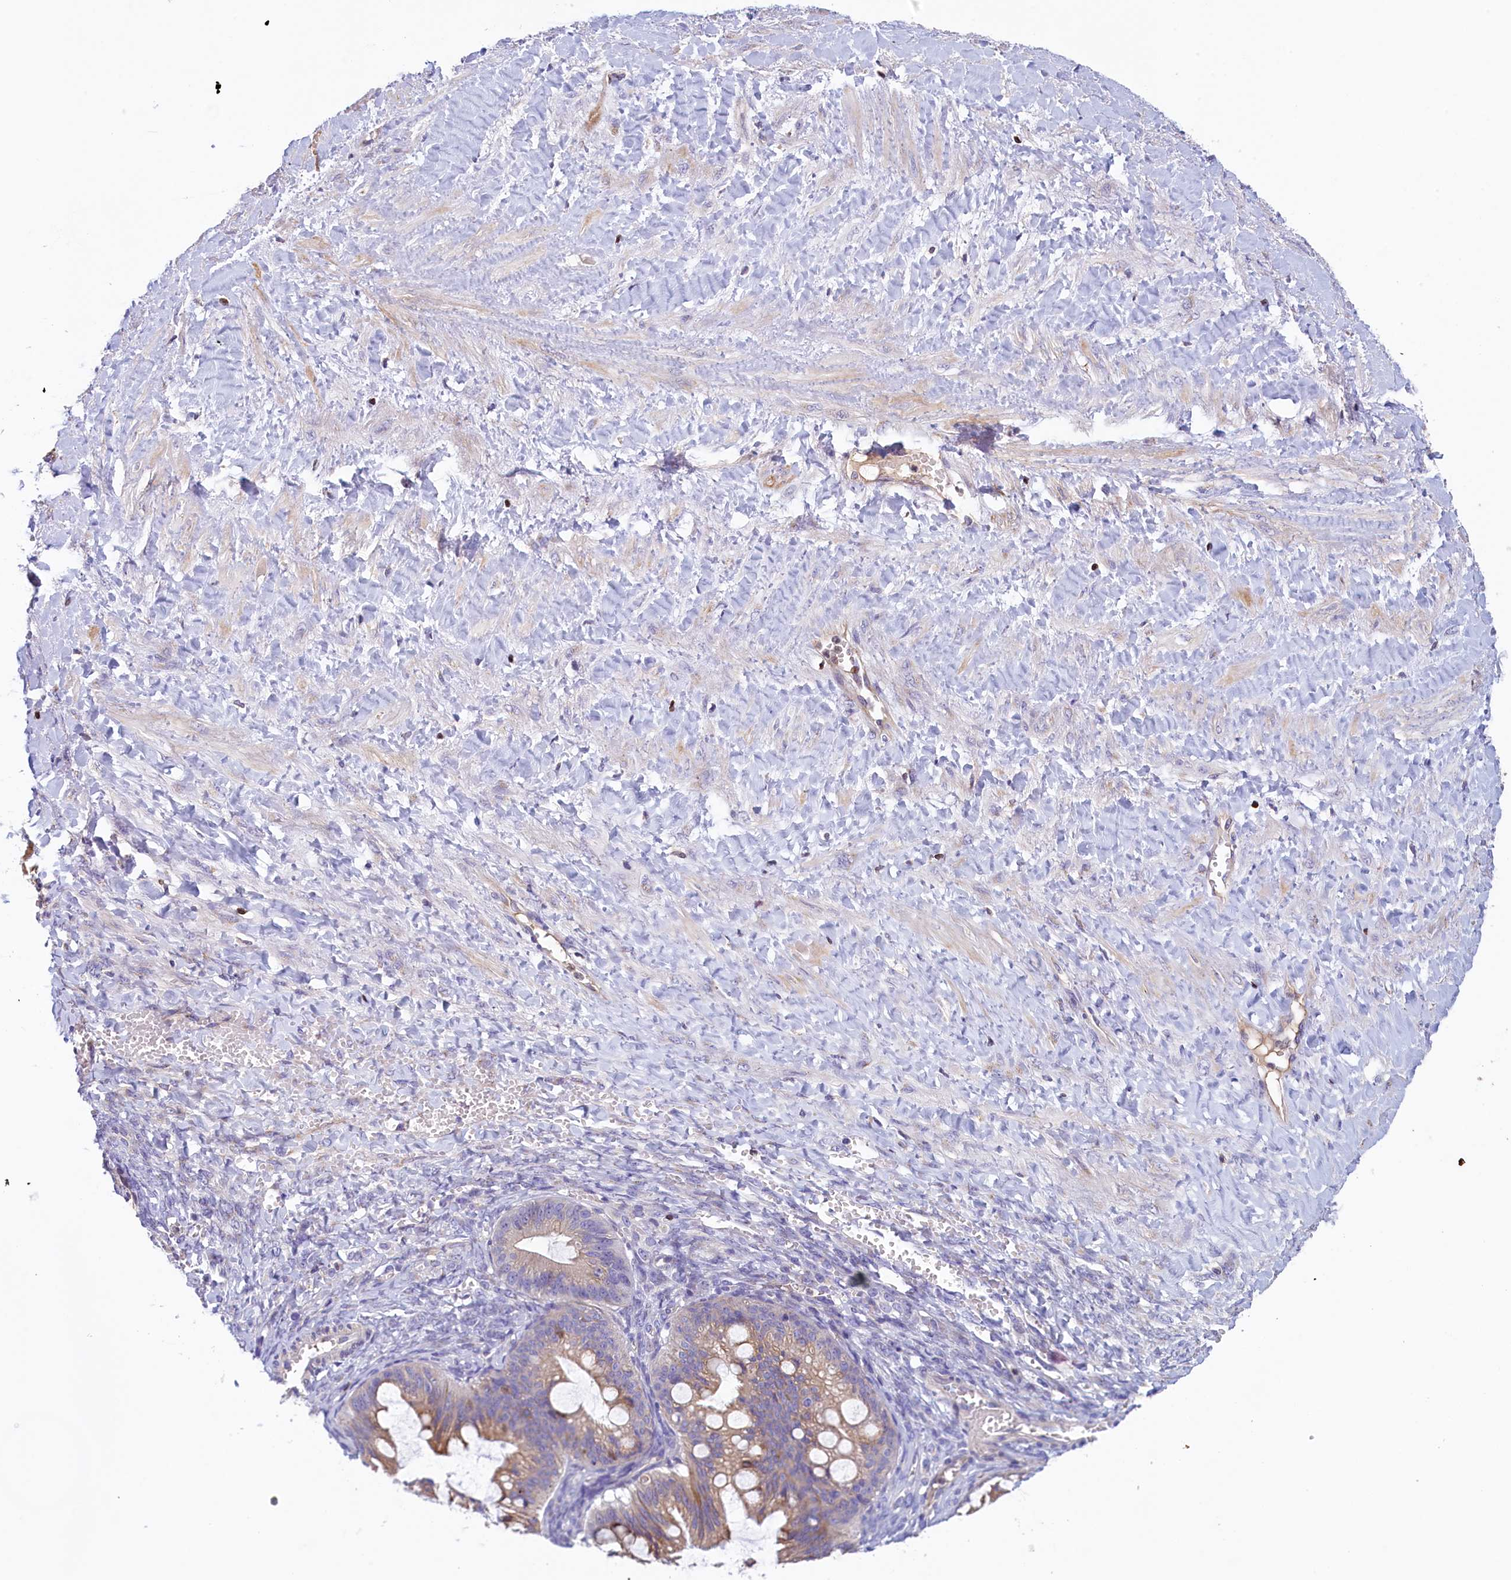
{"staining": {"intensity": "moderate", "quantity": ">75%", "location": "cytoplasmic/membranous"}, "tissue": "ovarian cancer", "cell_type": "Tumor cells", "image_type": "cancer", "snomed": [{"axis": "morphology", "description": "Cystadenocarcinoma, mucinous, NOS"}, {"axis": "topography", "description": "Ovary"}], "caption": "Protein positivity by immunohistochemistry (IHC) shows moderate cytoplasmic/membranous staining in about >75% of tumor cells in ovarian cancer. The staining was performed using DAB, with brown indicating positive protein expression. Nuclei are stained blue with hematoxylin.", "gene": "TRAF3IP3", "patient": {"sex": "female", "age": 73}}